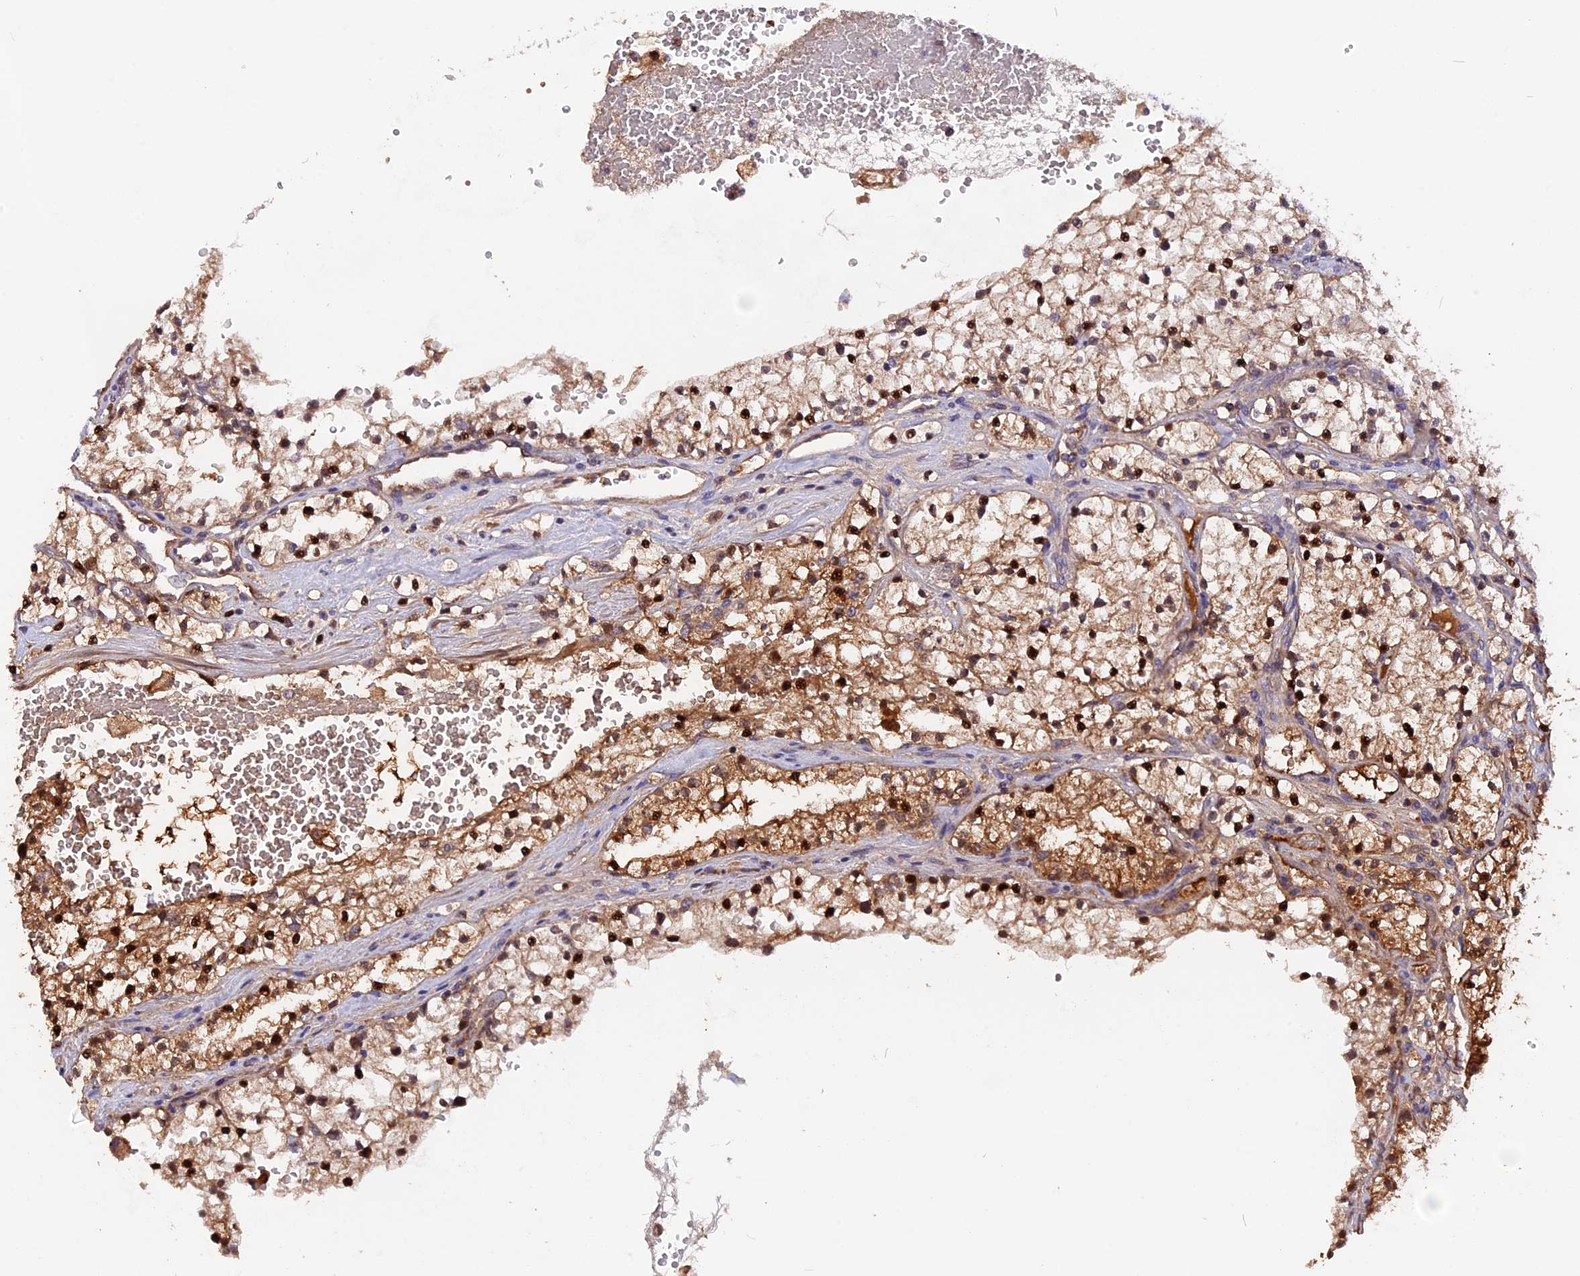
{"staining": {"intensity": "moderate", "quantity": ">75%", "location": "cytoplasmic/membranous,nuclear"}, "tissue": "renal cancer", "cell_type": "Tumor cells", "image_type": "cancer", "snomed": [{"axis": "morphology", "description": "Normal tissue, NOS"}, {"axis": "morphology", "description": "Adenocarcinoma, NOS"}, {"axis": "topography", "description": "Kidney"}], "caption": "This micrograph displays immunohistochemistry staining of human renal cancer, with medium moderate cytoplasmic/membranous and nuclear expression in about >75% of tumor cells.", "gene": "MARK4", "patient": {"sex": "male", "age": 68}}